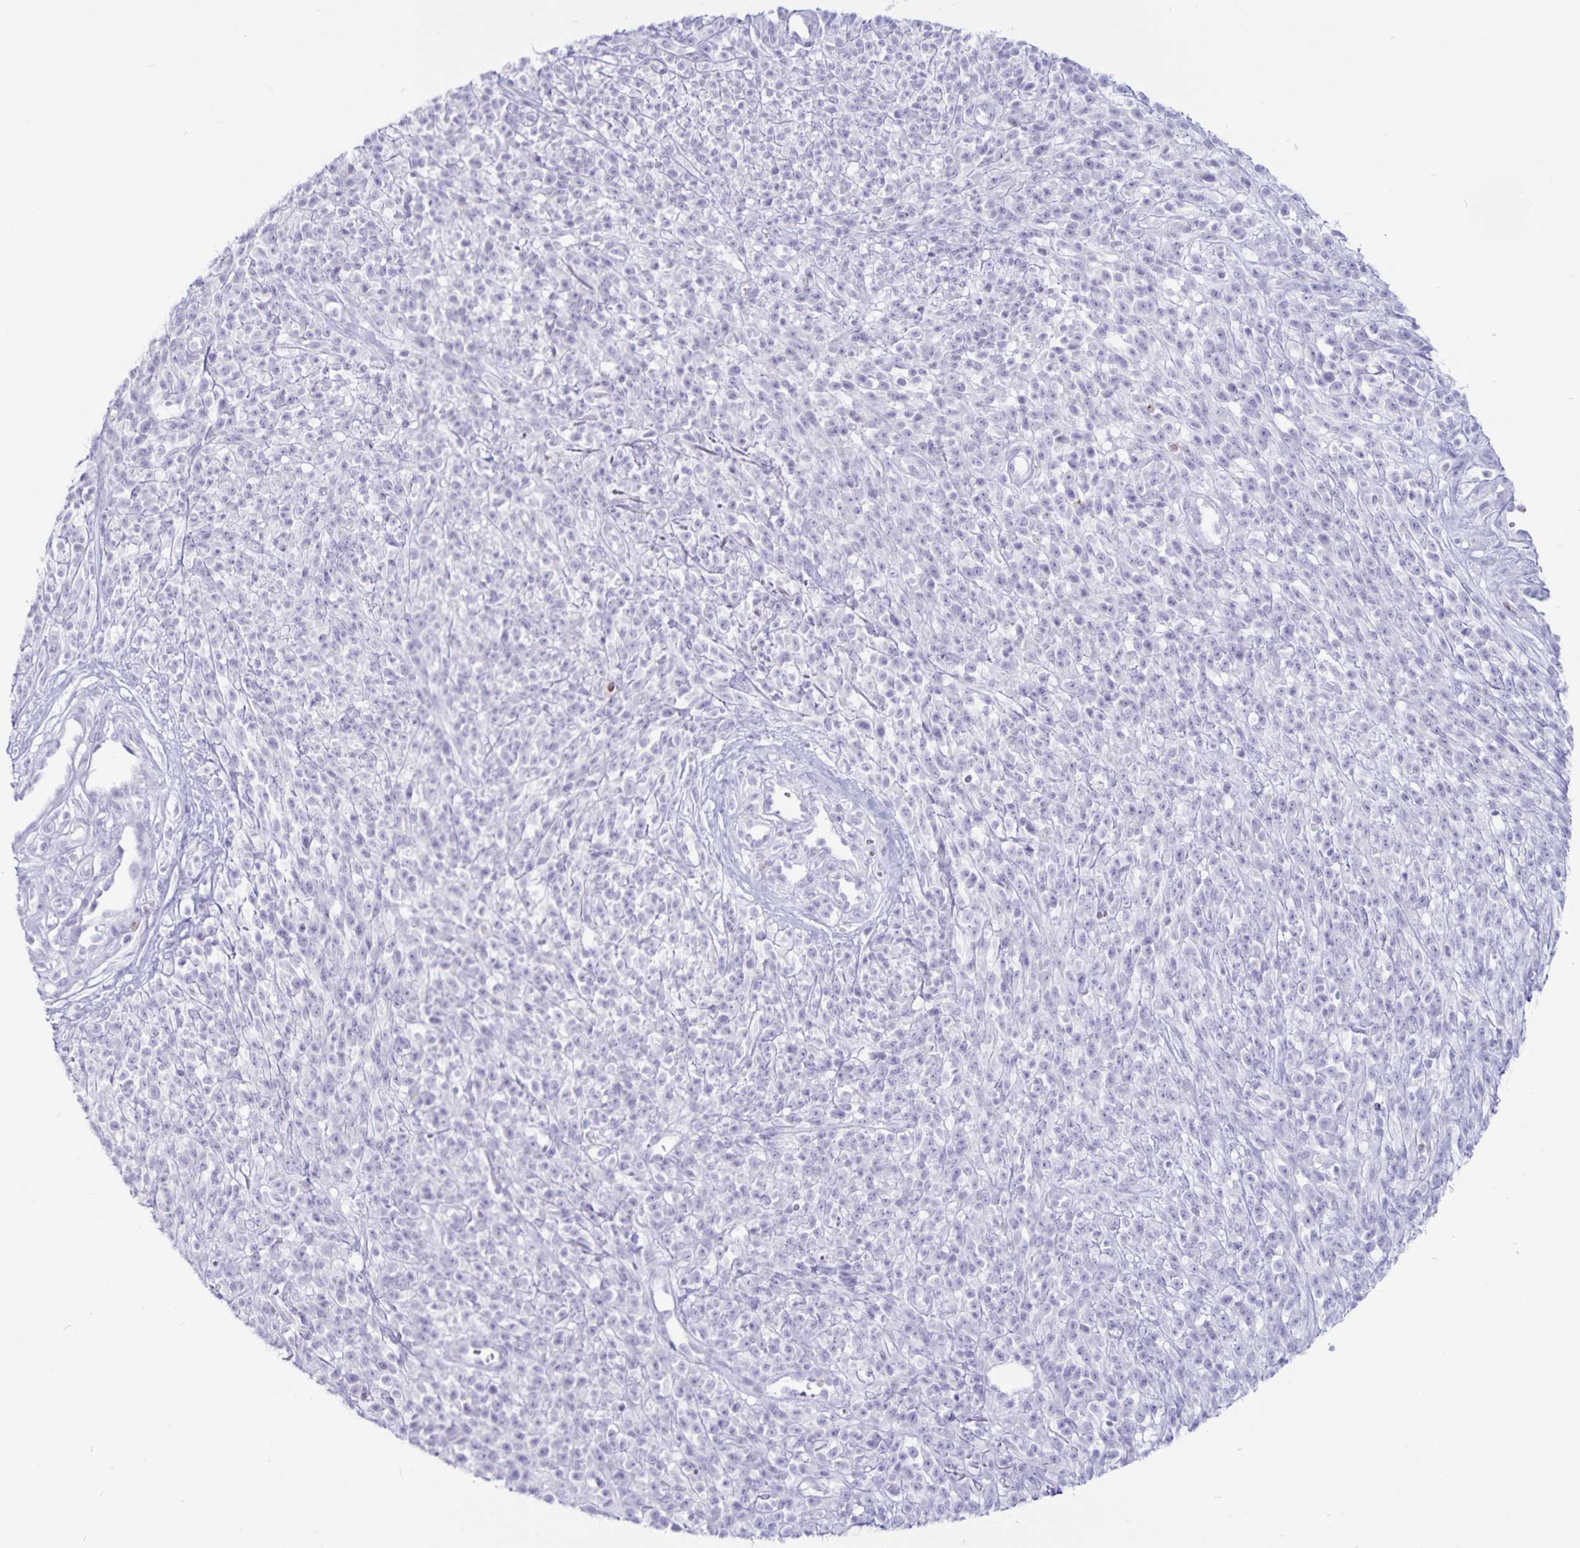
{"staining": {"intensity": "negative", "quantity": "none", "location": "none"}, "tissue": "melanoma", "cell_type": "Tumor cells", "image_type": "cancer", "snomed": [{"axis": "morphology", "description": "Malignant melanoma, NOS"}, {"axis": "topography", "description": "Skin"}, {"axis": "topography", "description": "Skin of trunk"}], "caption": "This is a photomicrograph of immunohistochemistry staining of melanoma, which shows no staining in tumor cells.", "gene": "GNLY", "patient": {"sex": "male", "age": 74}}